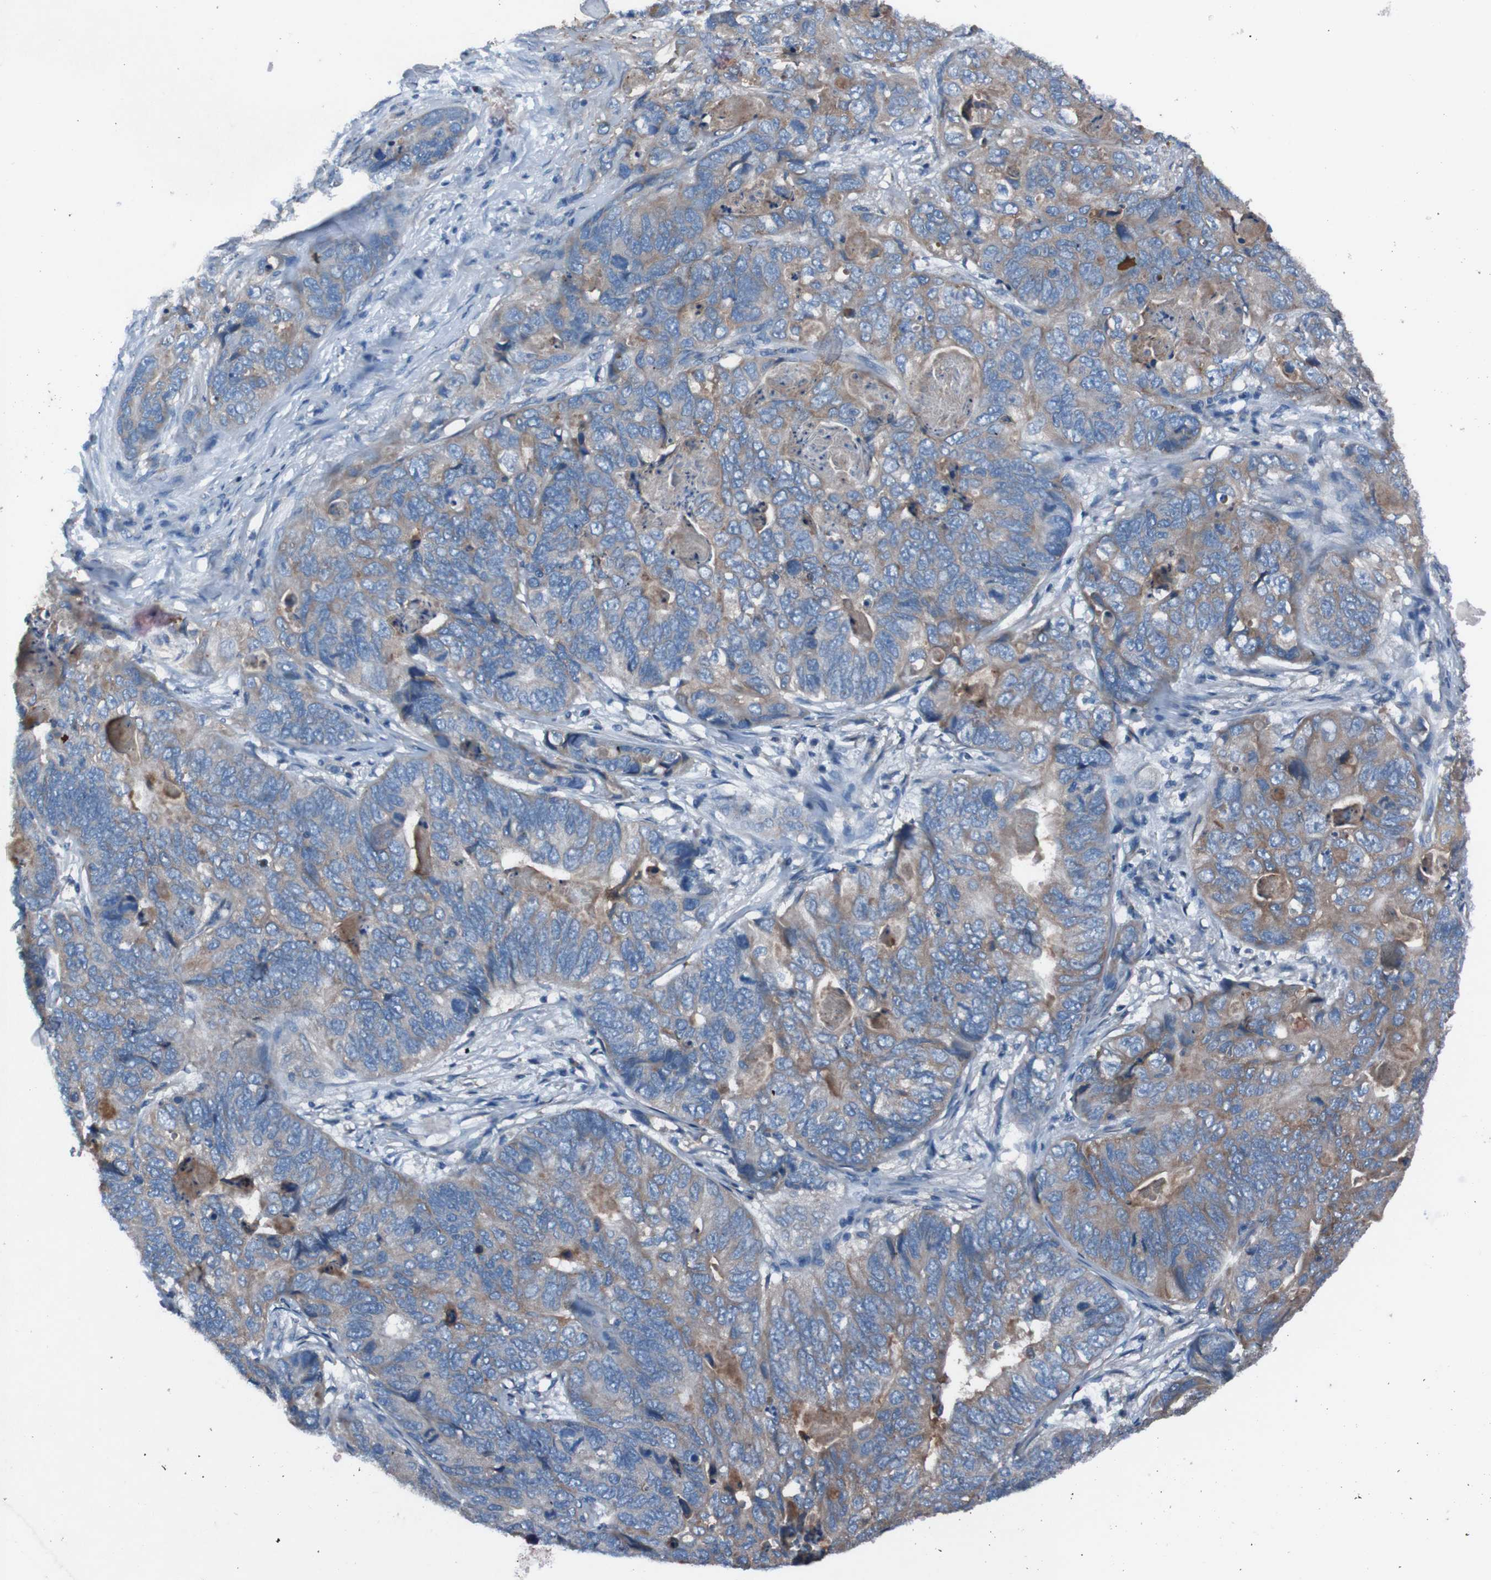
{"staining": {"intensity": "weak", "quantity": ">75%", "location": "cytoplasmic/membranous"}, "tissue": "stomach cancer", "cell_type": "Tumor cells", "image_type": "cancer", "snomed": [{"axis": "morphology", "description": "Adenocarcinoma, NOS"}, {"axis": "topography", "description": "Stomach"}], "caption": "Approximately >75% of tumor cells in stomach adenocarcinoma display weak cytoplasmic/membranous protein positivity as visualized by brown immunohistochemical staining.", "gene": "RAB5B", "patient": {"sex": "female", "age": 89}}